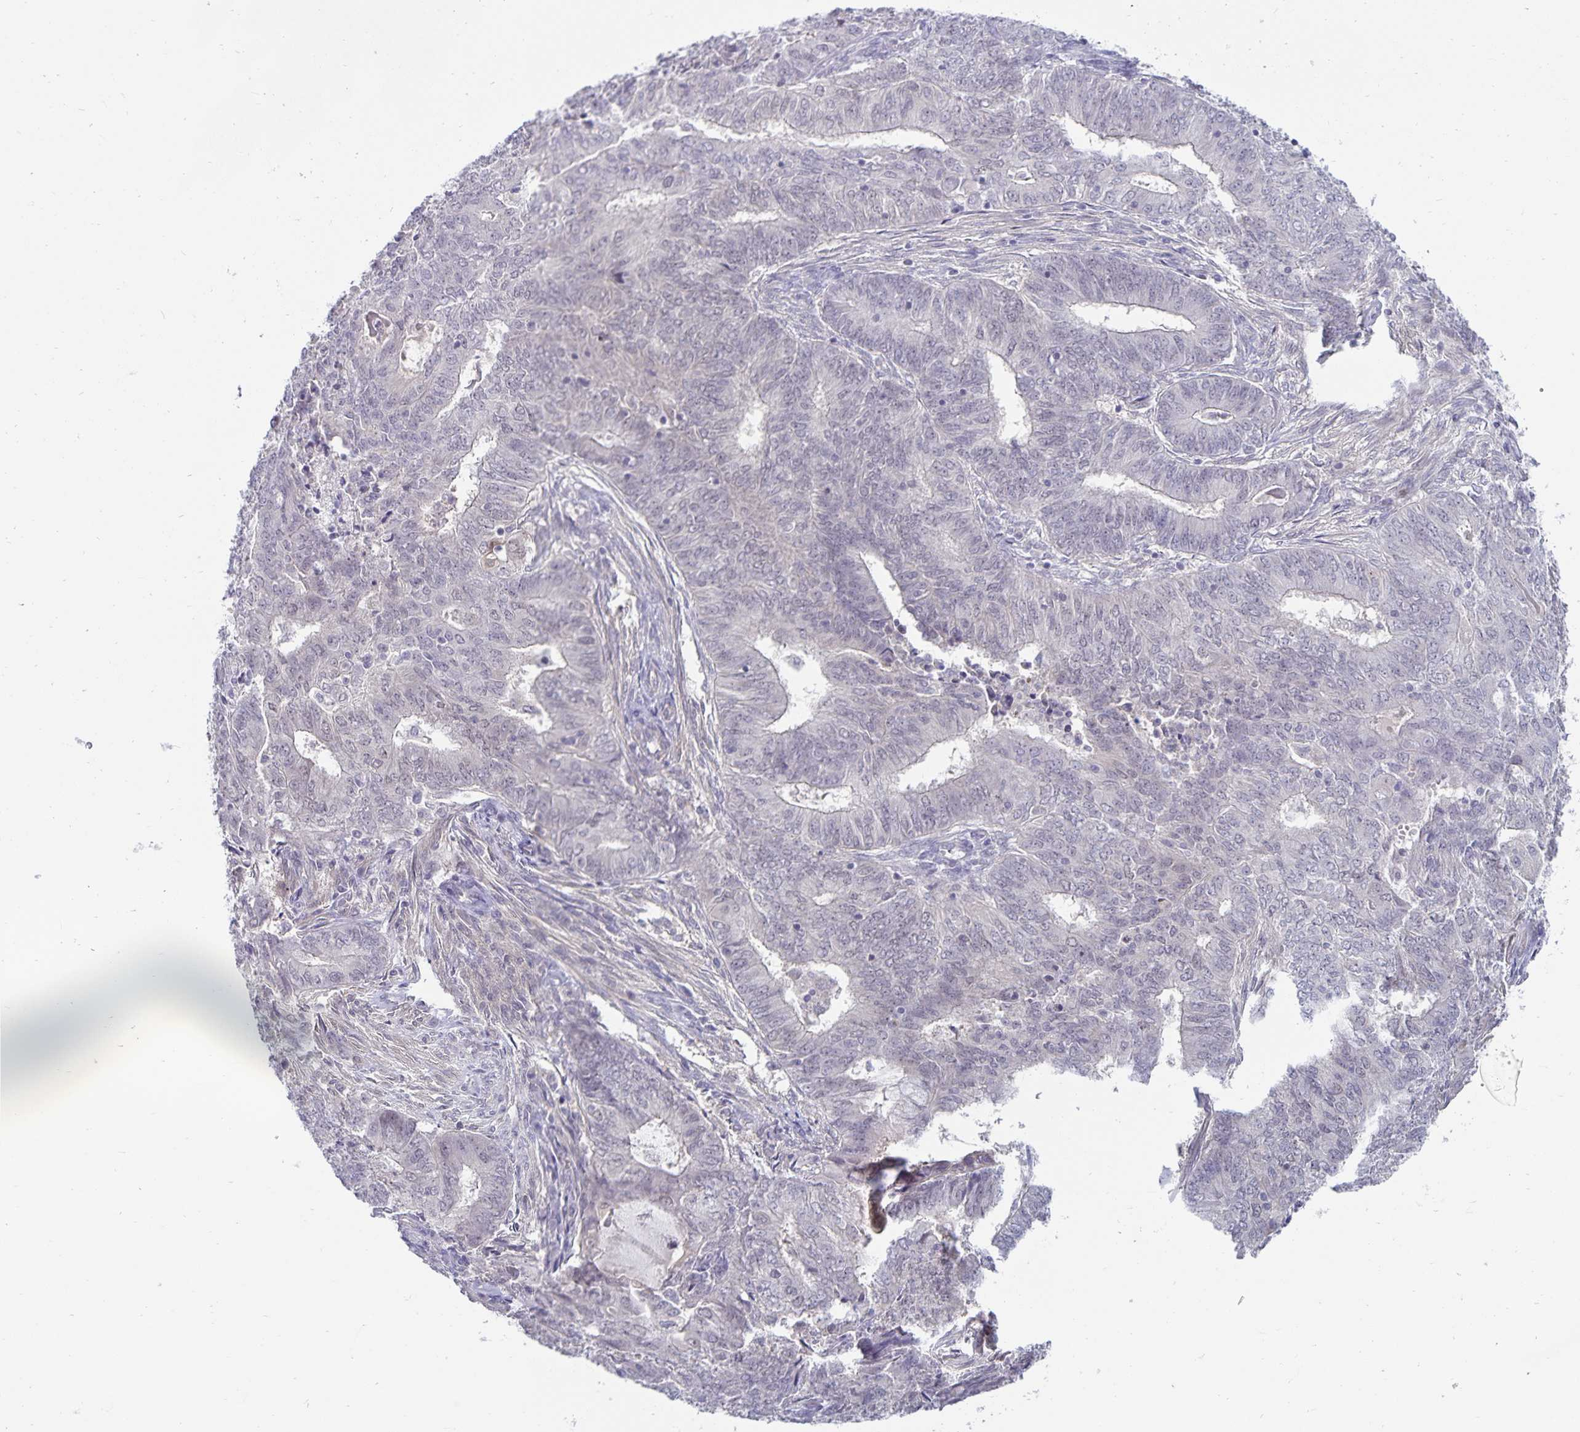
{"staining": {"intensity": "negative", "quantity": "none", "location": "none"}, "tissue": "endometrial cancer", "cell_type": "Tumor cells", "image_type": "cancer", "snomed": [{"axis": "morphology", "description": "Adenocarcinoma, NOS"}, {"axis": "topography", "description": "Endometrium"}], "caption": "There is no significant positivity in tumor cells of endometrial cancer.", "gene": "CDKN2B", "patient": {"sex": "female", "age": 62}}